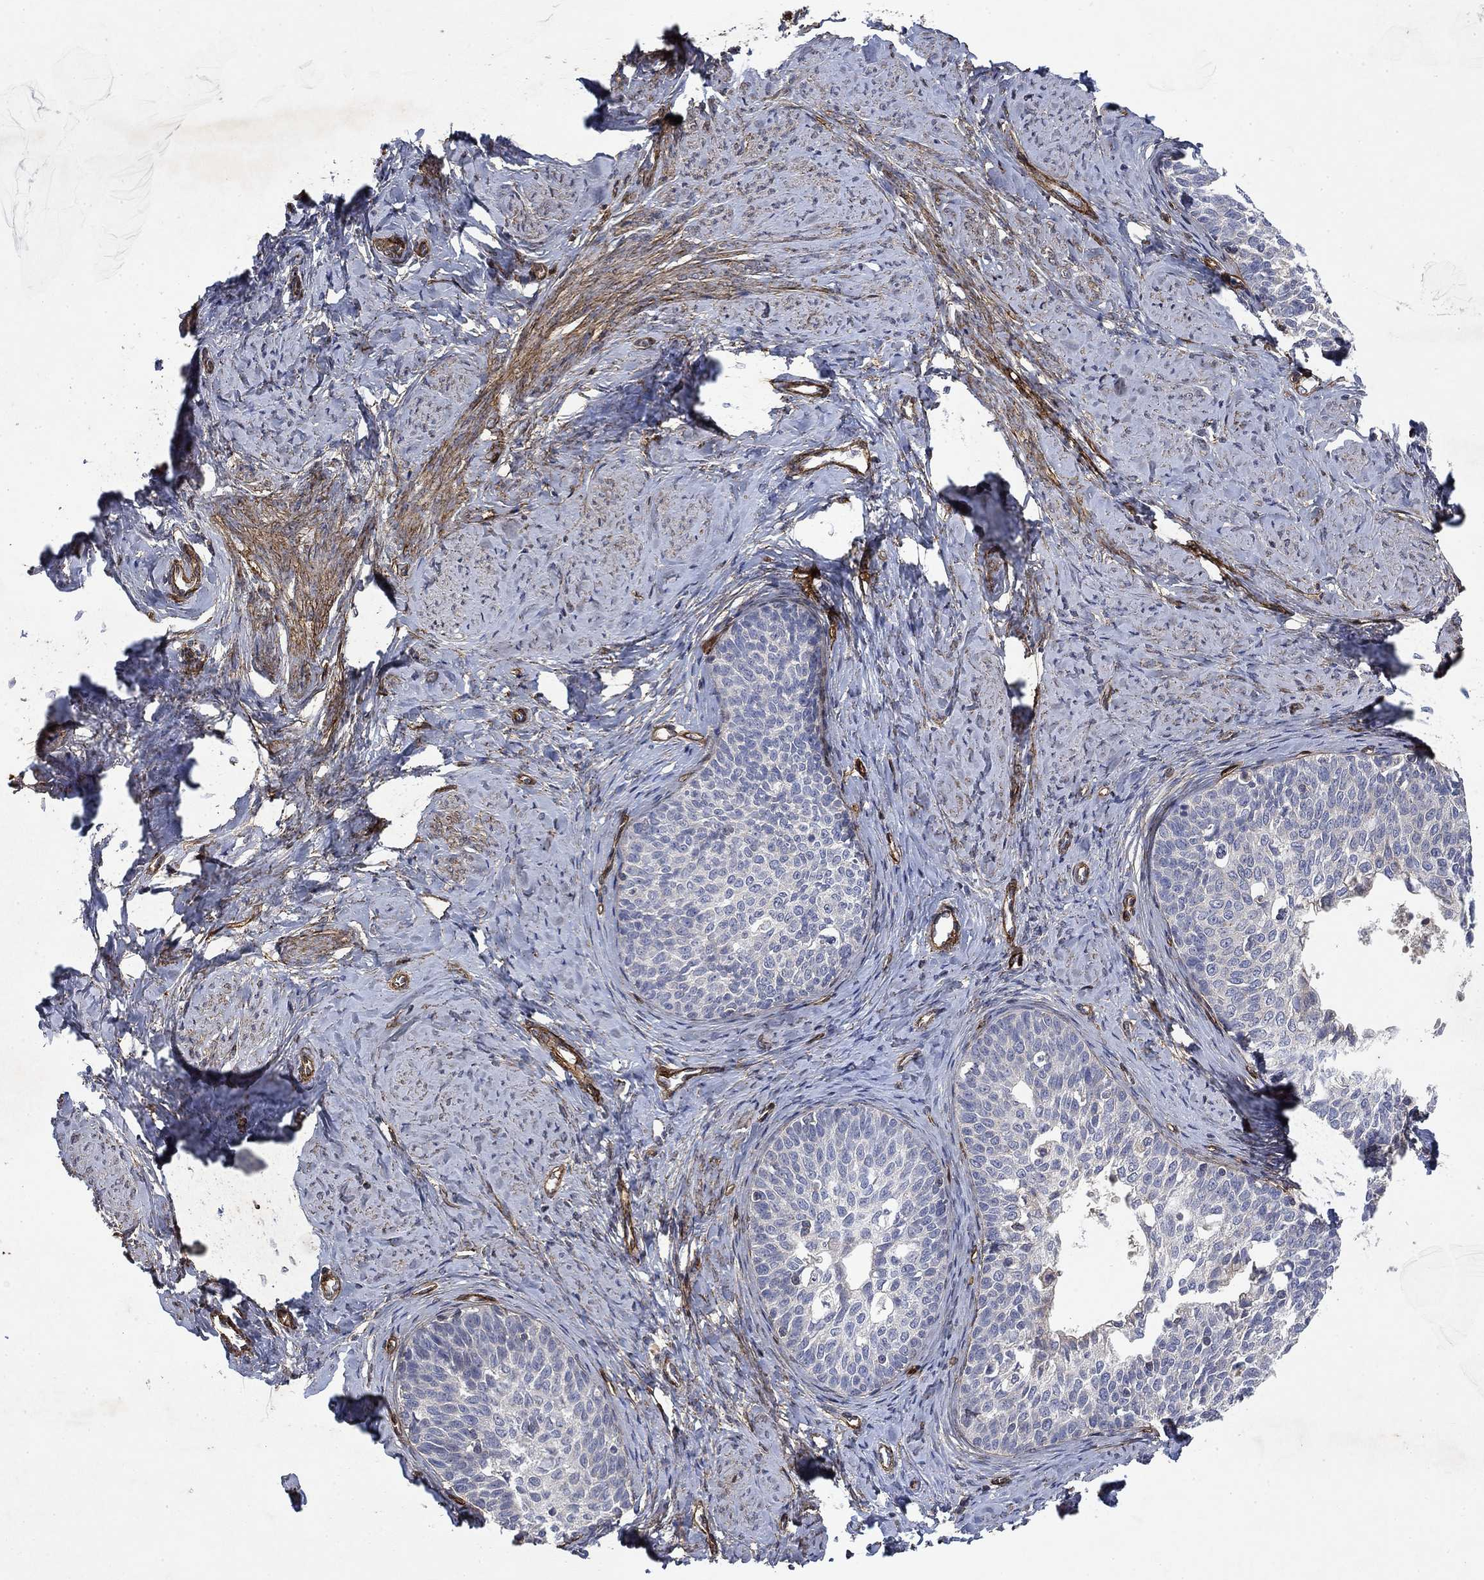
{"staining": {"intensity": "negative", "quantity": "none", "location": "none"}, "tissue": "cervical cancer", "cell_type": "Tumor cells", "image_type": "cancer", "snomed": [{"axis": "morphology", "description": "Squamous cell carcinoma, NOS"}, {"axis": "topography", "description": "Cervix"}], "caption": "This is an immunohistochemistry photomicrograph of human cervical squamous cell carcinoma. There is no expression in tumor cells.", "gene": "COL4A2", "patient": {"sex": "female", "age": 51}}